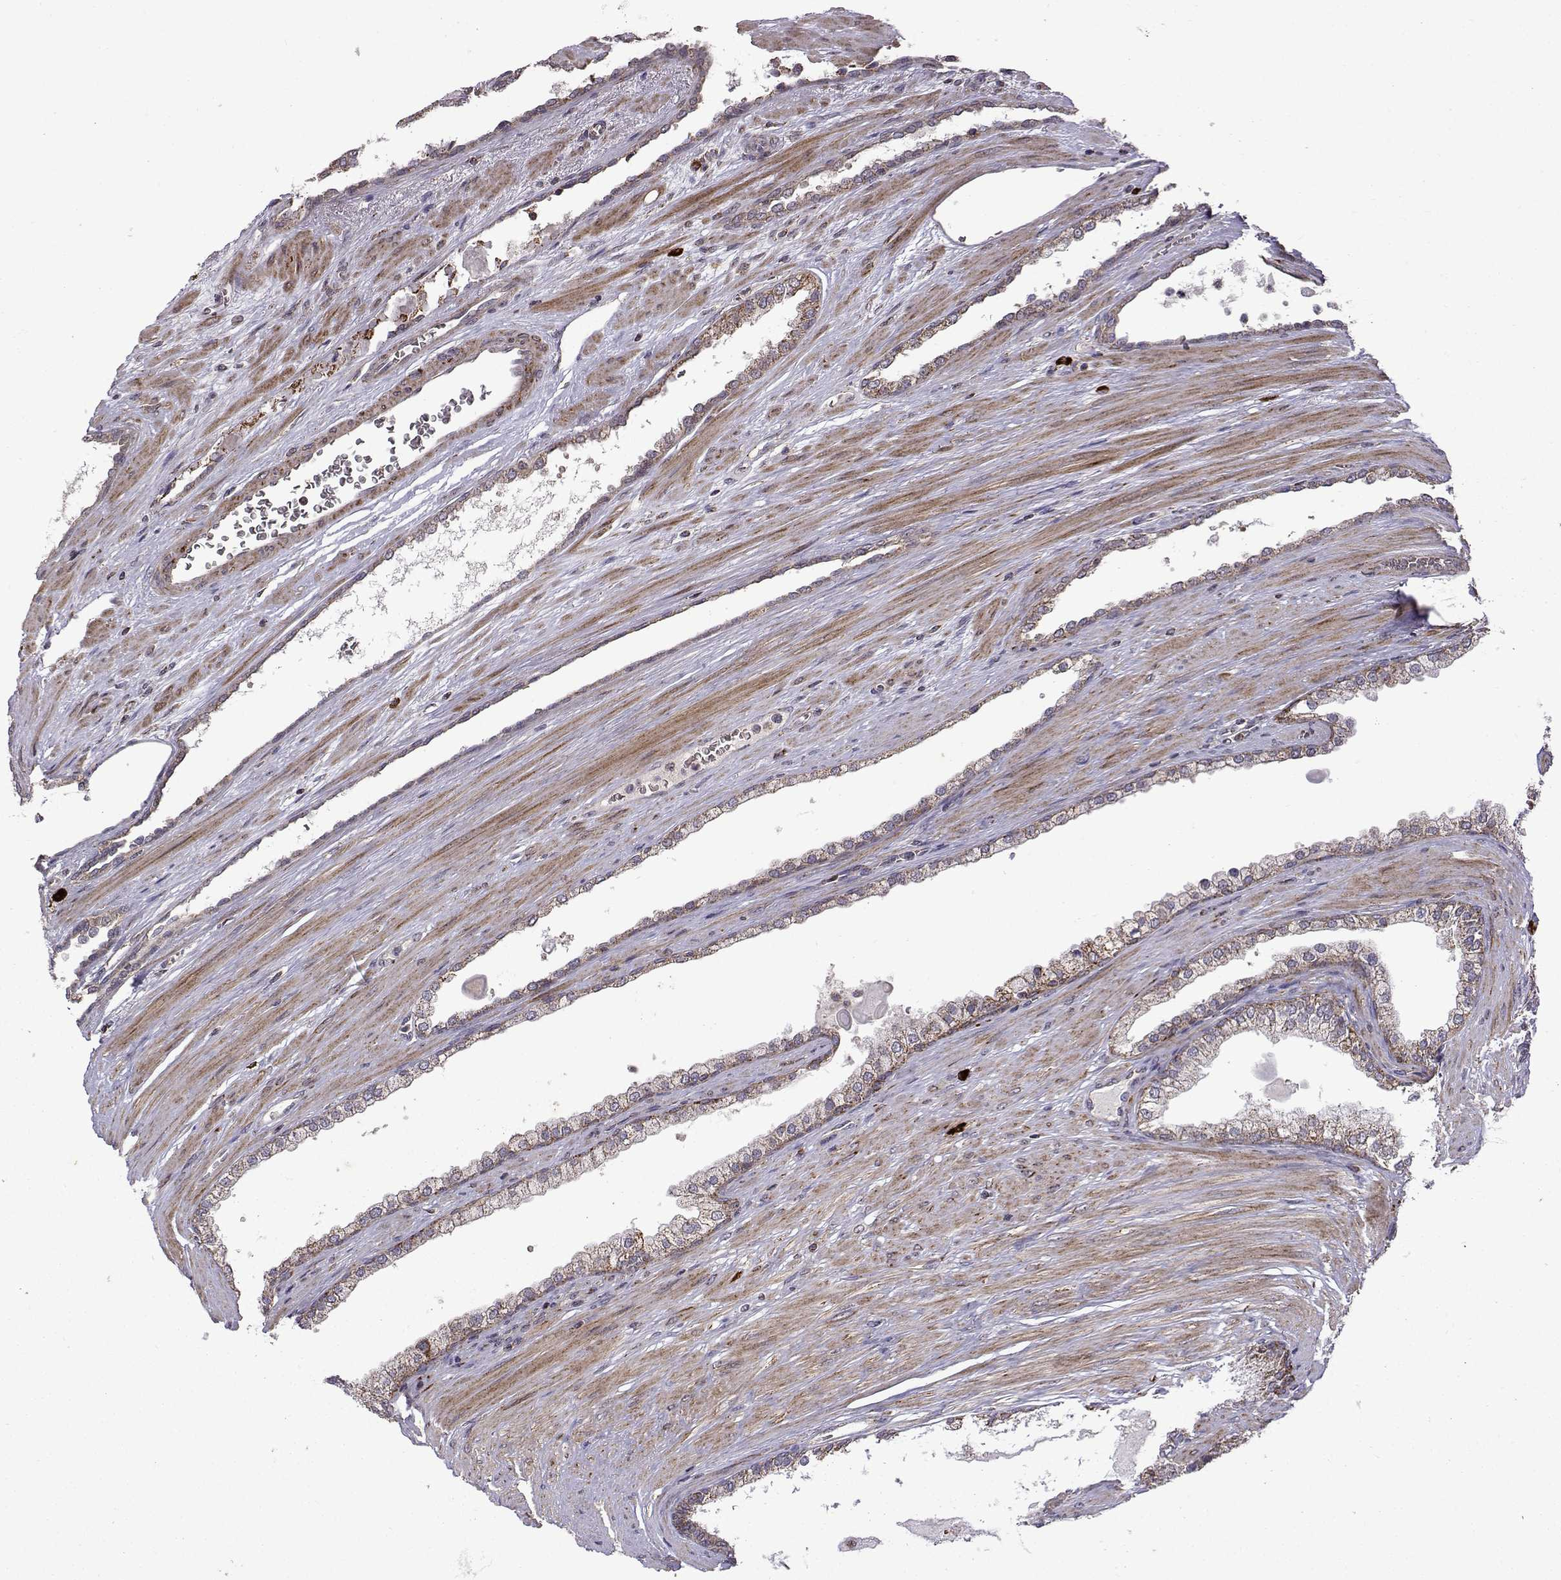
{"staining": {"intensity": "weak", "quantity": "<25%", "location": "cytoplasmic/membranous"}, "tissue": "prostate cancer", "cell_type": "Tumor cells", "image_type": "cancer", "snomed": [{"axis": "morphology", "description": "Adenocarcinoma, NOS"}, {"axis": "topography", "description": "Prostate"}], "caption": "IHC of human prostate cancer (adenocarcinoma) displays no positivity in tumor cells.", "gene": "TAB2", "patient": {"sex": "male", "age": 67}}